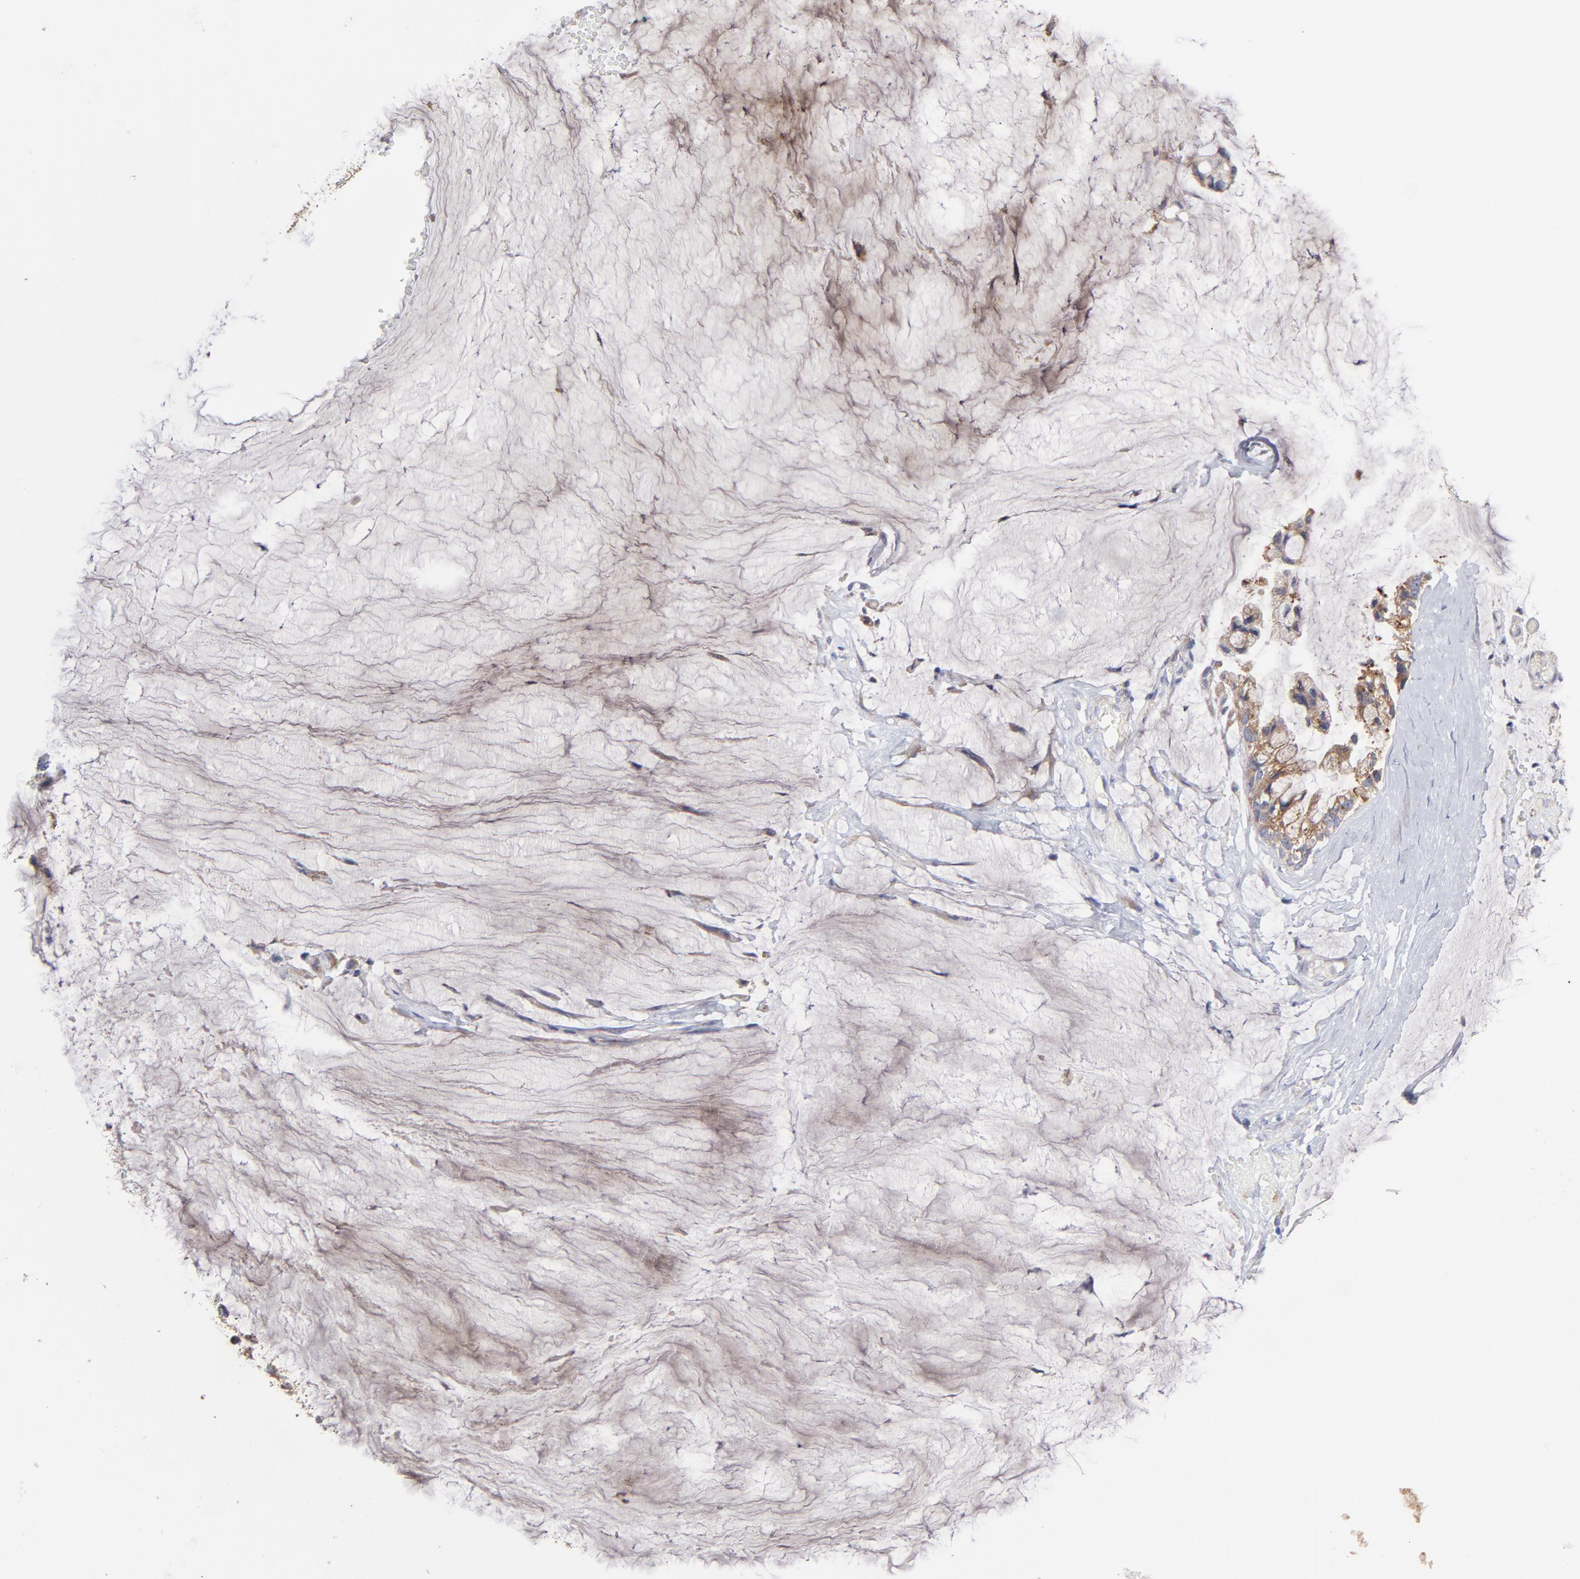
{"staining": {"intensity": "moderate", "quantity": ">75%", "location": "cytoplasmic/membranous"}, "tissue": "ovarian cancer", "cell_type": "Tumor cells", "image_type": "cancer", "snomed": [{"axis": "morphology", "description": "Cystadenocarcinoma, mucinous, NOS"}, {"axis": "topography", "description": "Ovary"}], "caption": "Mucinous cystadenocarcinoma (ovarian) stained with a protein marker shows moderate staining in tumor cells.", "gene": "RAPGEF3", "patient": {"sex": "female", "age": 39}}